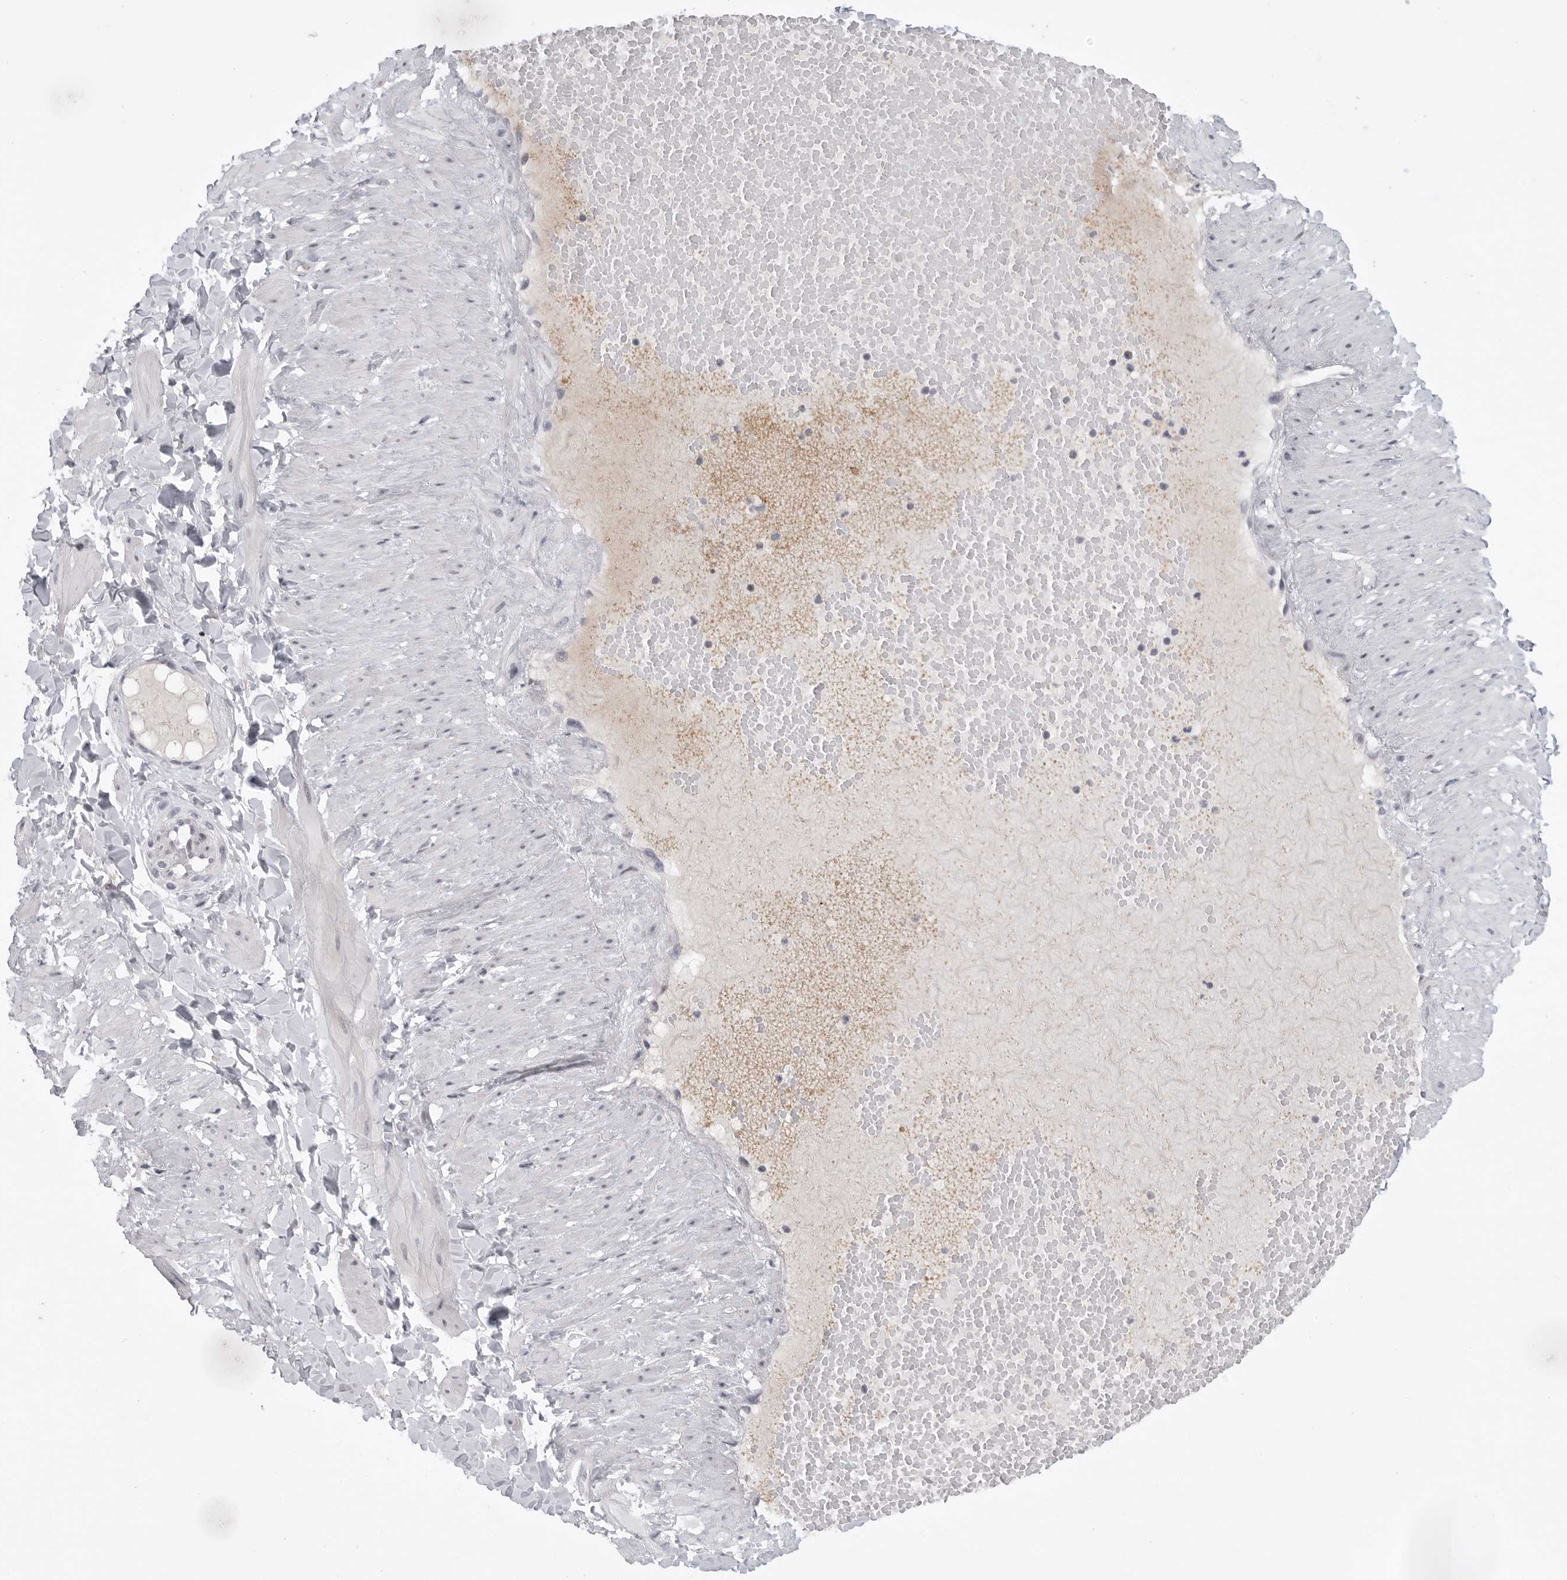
{"staining": {"intensity": "negative", "quantity": "none", "location": "none"}, "tissue": "adipose tissue", "cell_type": "Adipocytes", "image_type": "normal", "snomed": [{"axis": "morphology", "description": "Normal tissue, NOS"}, {"axis": "topography", "description": "Adipose tissue"}, {"axis": "topography", "description": "Vascular tissue"}, {"axis": "topography", "description": "Peripheral nerve tissue"}], "caption": "A histopathology image of adipose tissue stained for a protein displays no brown staining in adipocytes. (DAB (3,3'-diaminobenzidine) IHC with hematoxylin counter stain).", "gene": "FBXO43", "patient": {"sex": "male", "age": 25}}